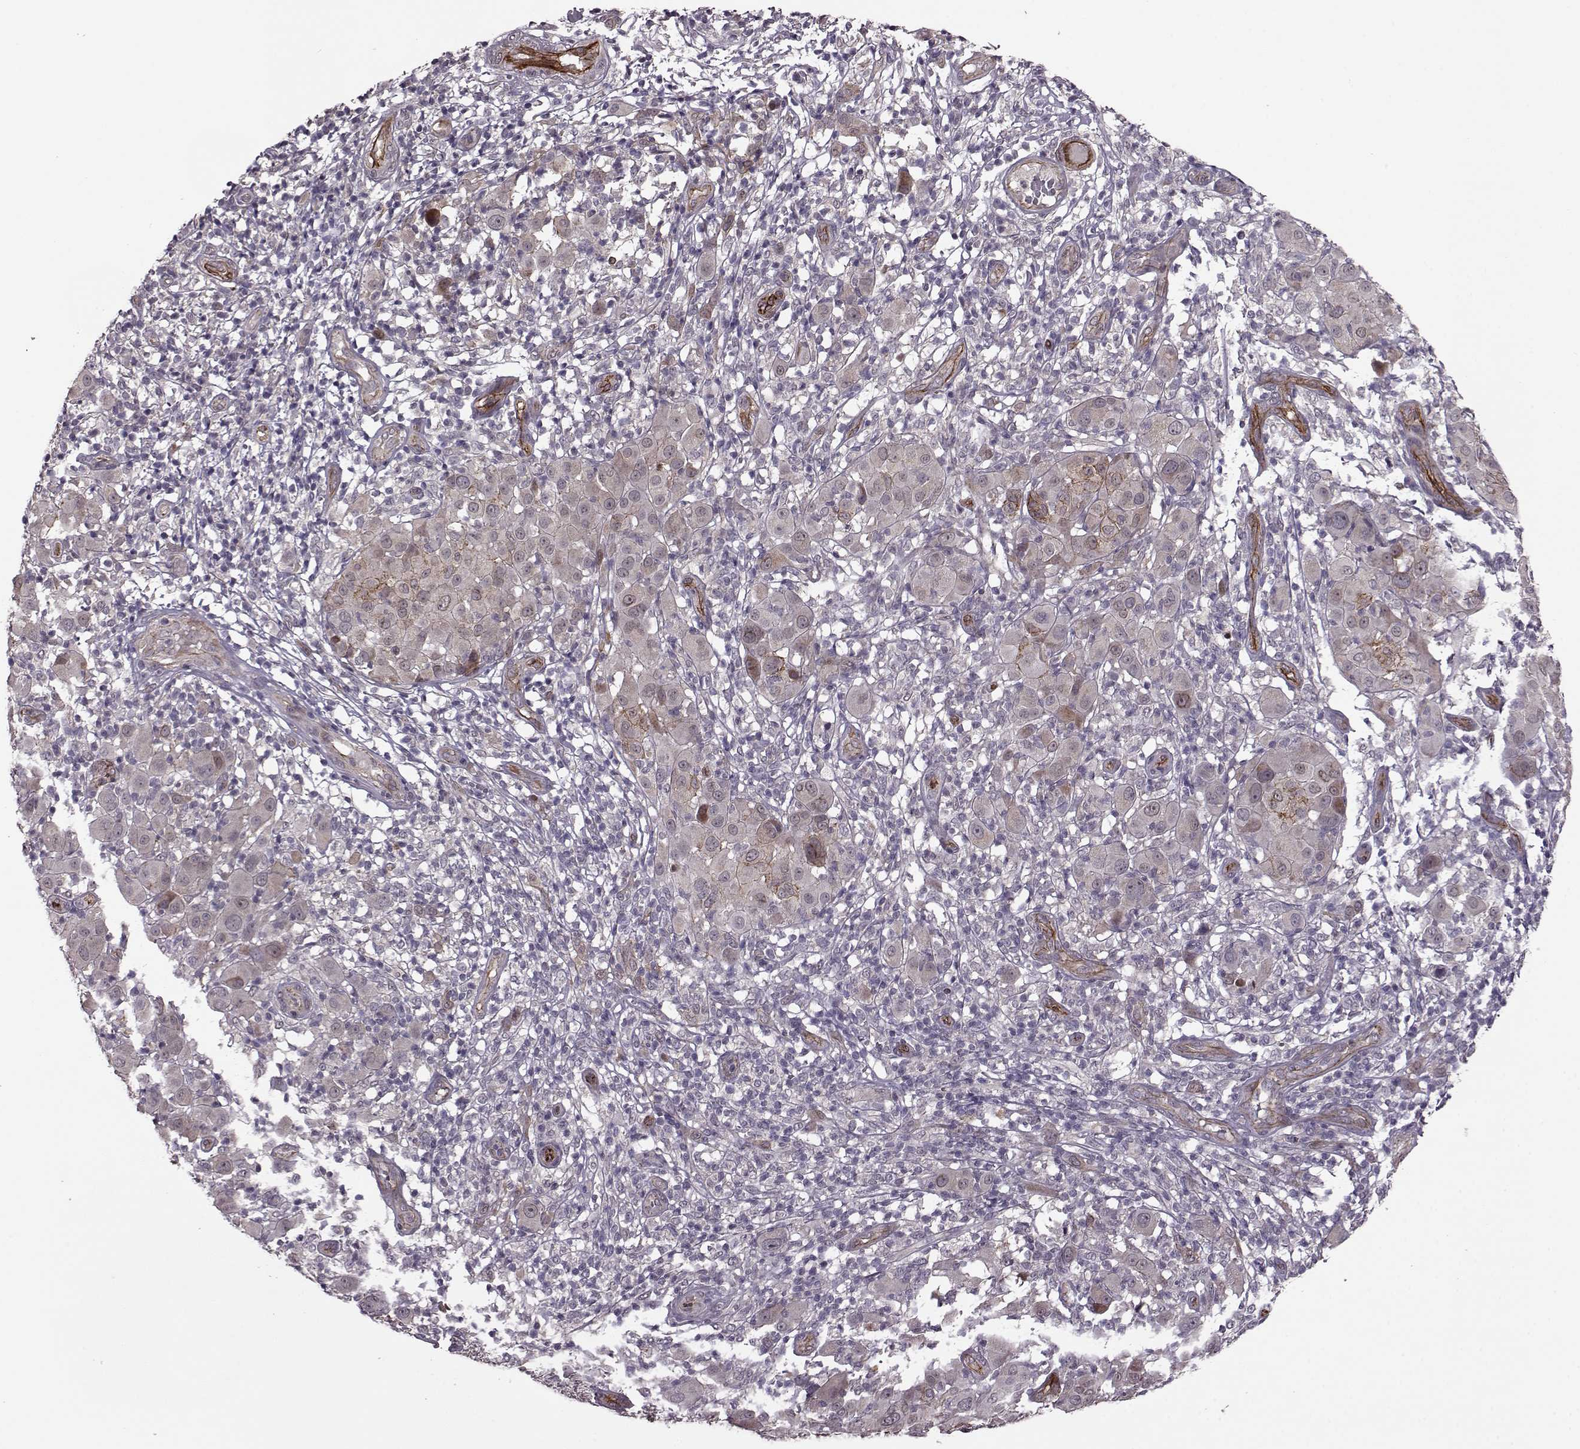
{"staining": {"intensity": "moderate", "quantity": "<25%", "location": "cytoplasmic/membranous"}, "tissue": "melanoma", "cell_type": "Tumor cells", "image_type": "cancer", "snomed": [{"axis": "morphology", "description": "Malignant melanoma, NOS"}, {"axis": "topography", "description": "Skin"}], "caption": "Protein expression analysis of malignant melanoma reveals moderate cytoplasmic/membranous positivity in approximately <25% of tumor cells.", "gene": "SYNPO", "patient": {"sex": "female", "age": 87}}